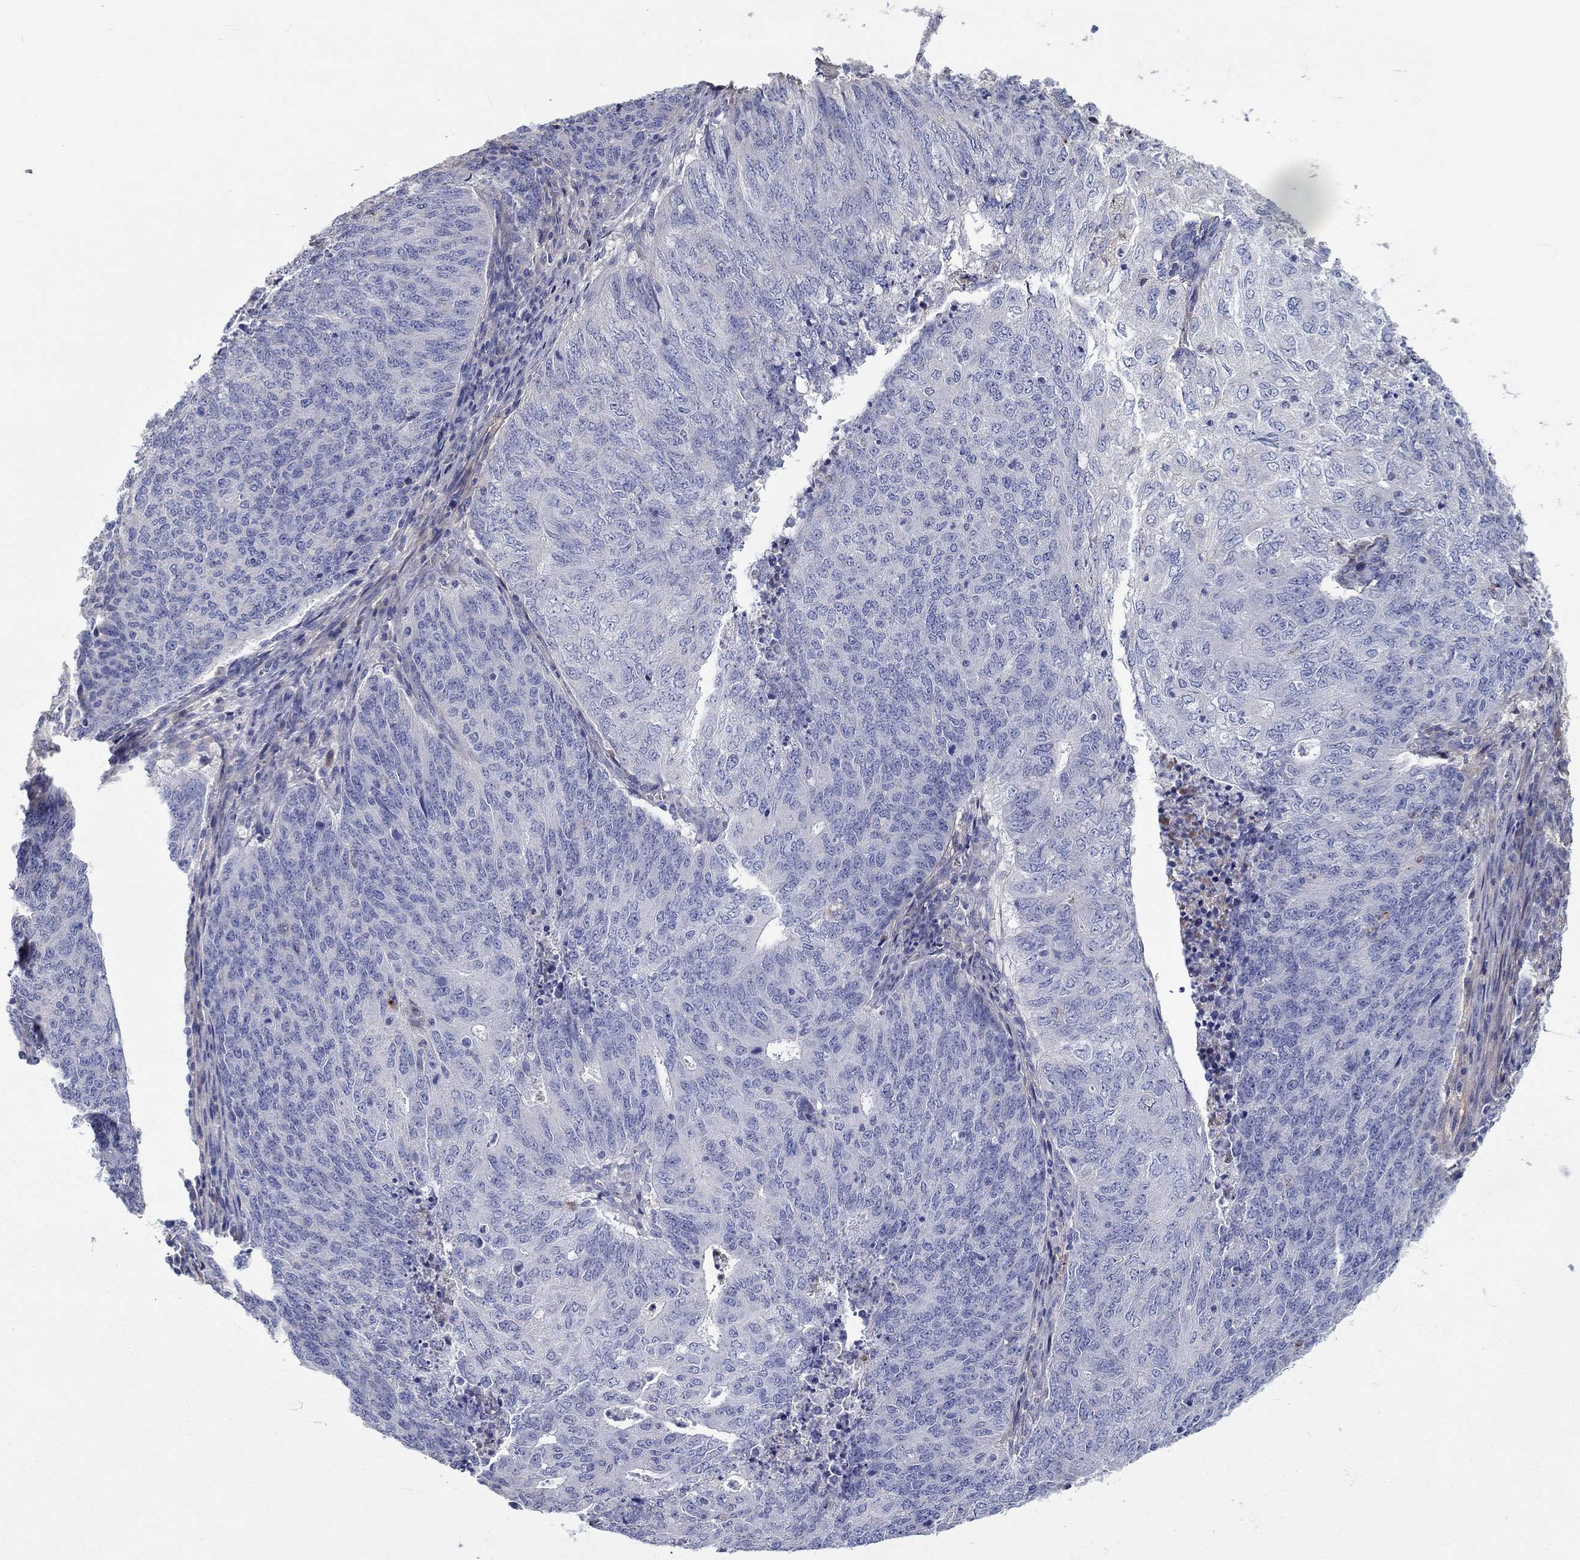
{"staining": {"intensity": "negative", "quantity": "none", "location": "none"}, "tissue": "endometrial cancer", "cell_type": "Tumor cells", "image_type": "cancer", "snomed": [{"axis": "morphology", "description": "Adenocarcinoma, NOS"}, {"axis": "topography", "description": "Endometrium"}], "caption": "This image is of endometrial adenocarcinoma stained with IHC to label a protein in brown with the nuclei are counter-stained blue. There is no staining in tumor cells.", "gene": "TGFBI", "patient": {"sex": "female", "age": 82}}